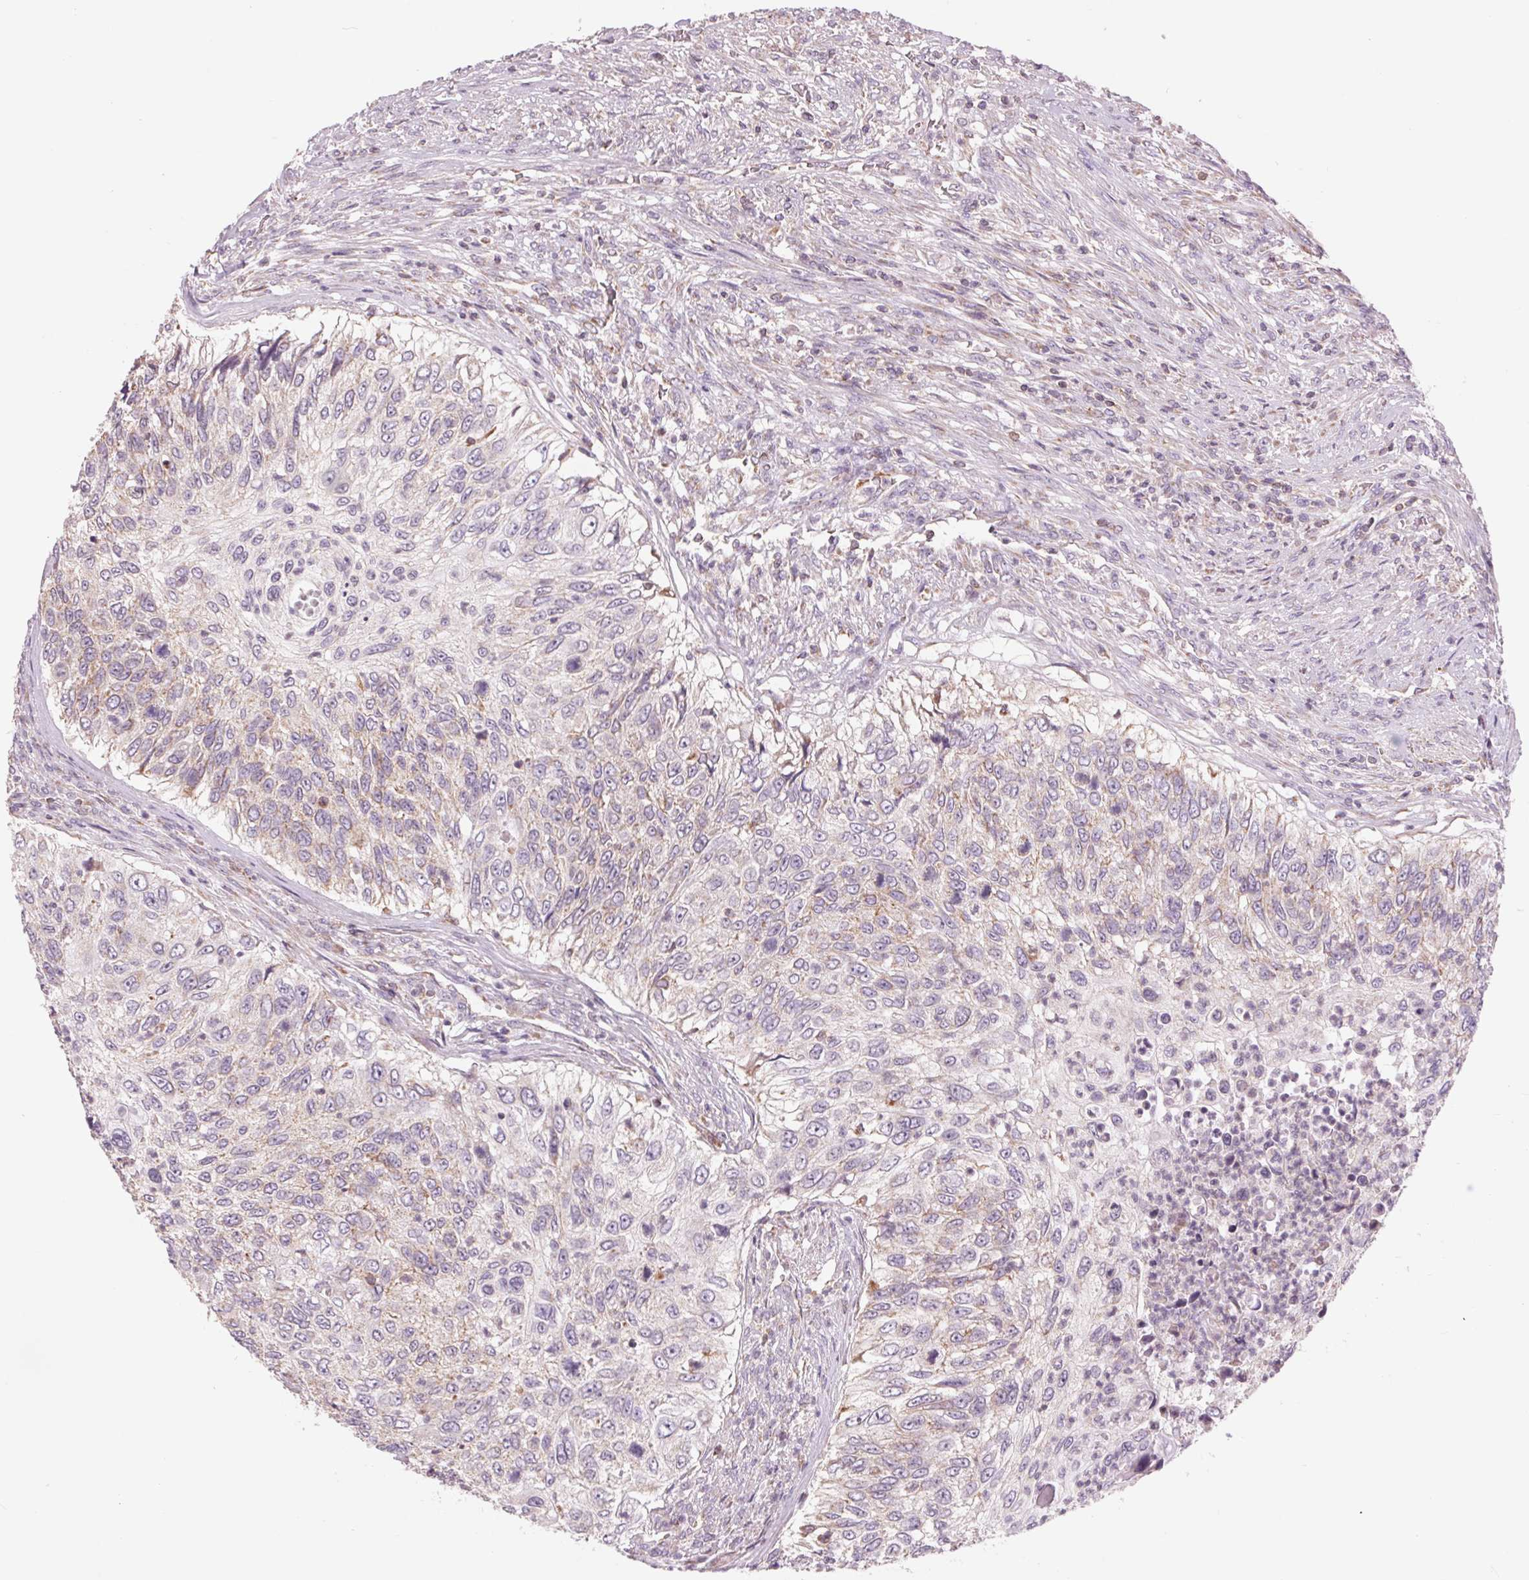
{"staining": {"intensity": "negative", "quantity": "none", "location": "none"}, "tissue": "urothelial cancer", "cell_type": "Tumor cells", "image_type": "cancer", "snomed": [{"axis": "morphology", "description": "Urothelial carcinoma, High grade"}, {"axis": "topography", "description": "Urinary bladder"}], "caption": "The micrograph shows no staining of tumor cells in urothelial carcinoma (high-grade).", "gene": "COX6A1", "patient": {"sex": "female", "age": 60}}